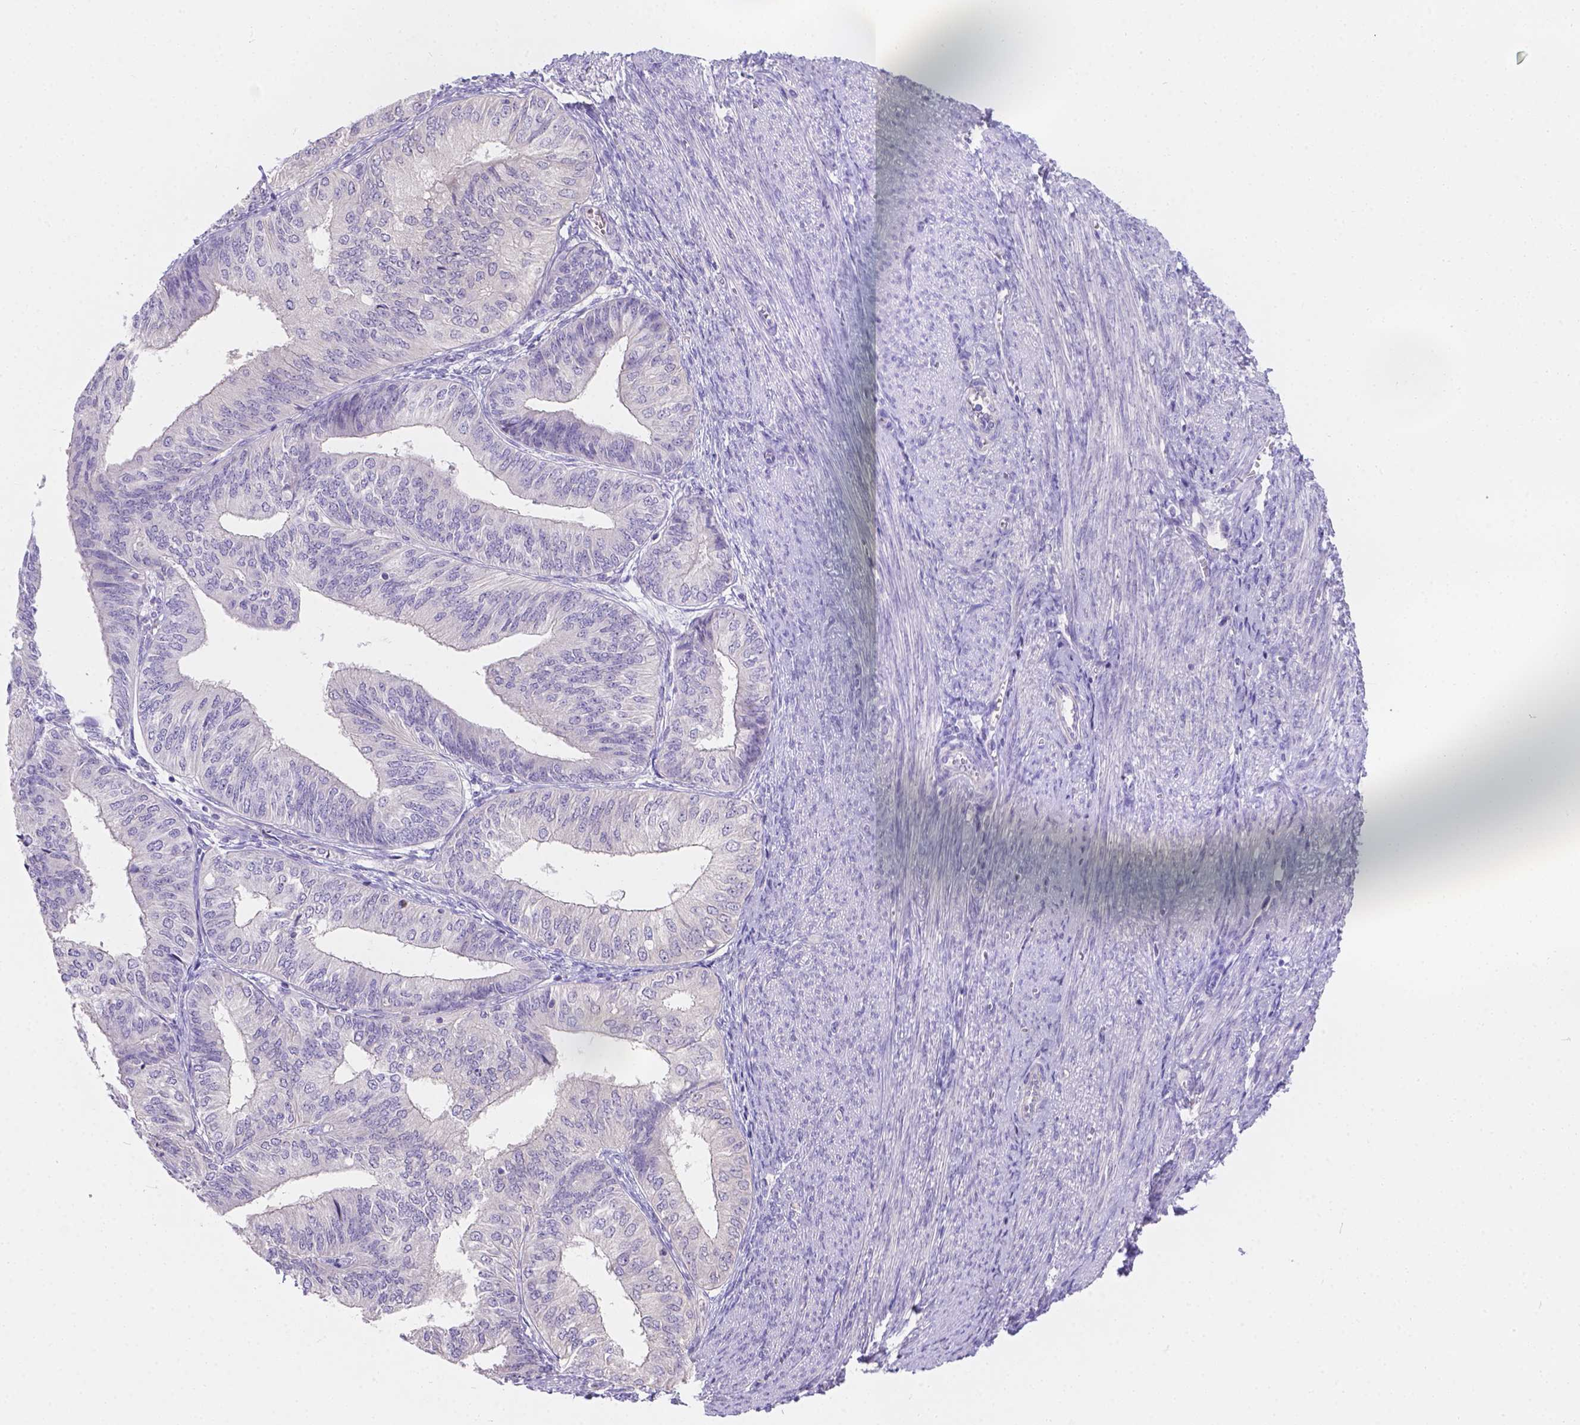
{"staining": {"intensity": "negative", "quantity": "none", "location": "none"}, "tissue": "endometrial cancer", "cell_type": "Tumor cells", "image_type": "cancer", "snomed": [{"axis": "morphology", "description": "Adenocarcinoma, NOS"}, {"axis": "topography", "description": "Endometrium"}], "caption": "An image of human endometrial cancer (adenocarcinoma) is negative for staining in tumor cells.", "gene": "CD96", "patient": {"sex": "female", "age": 58}}